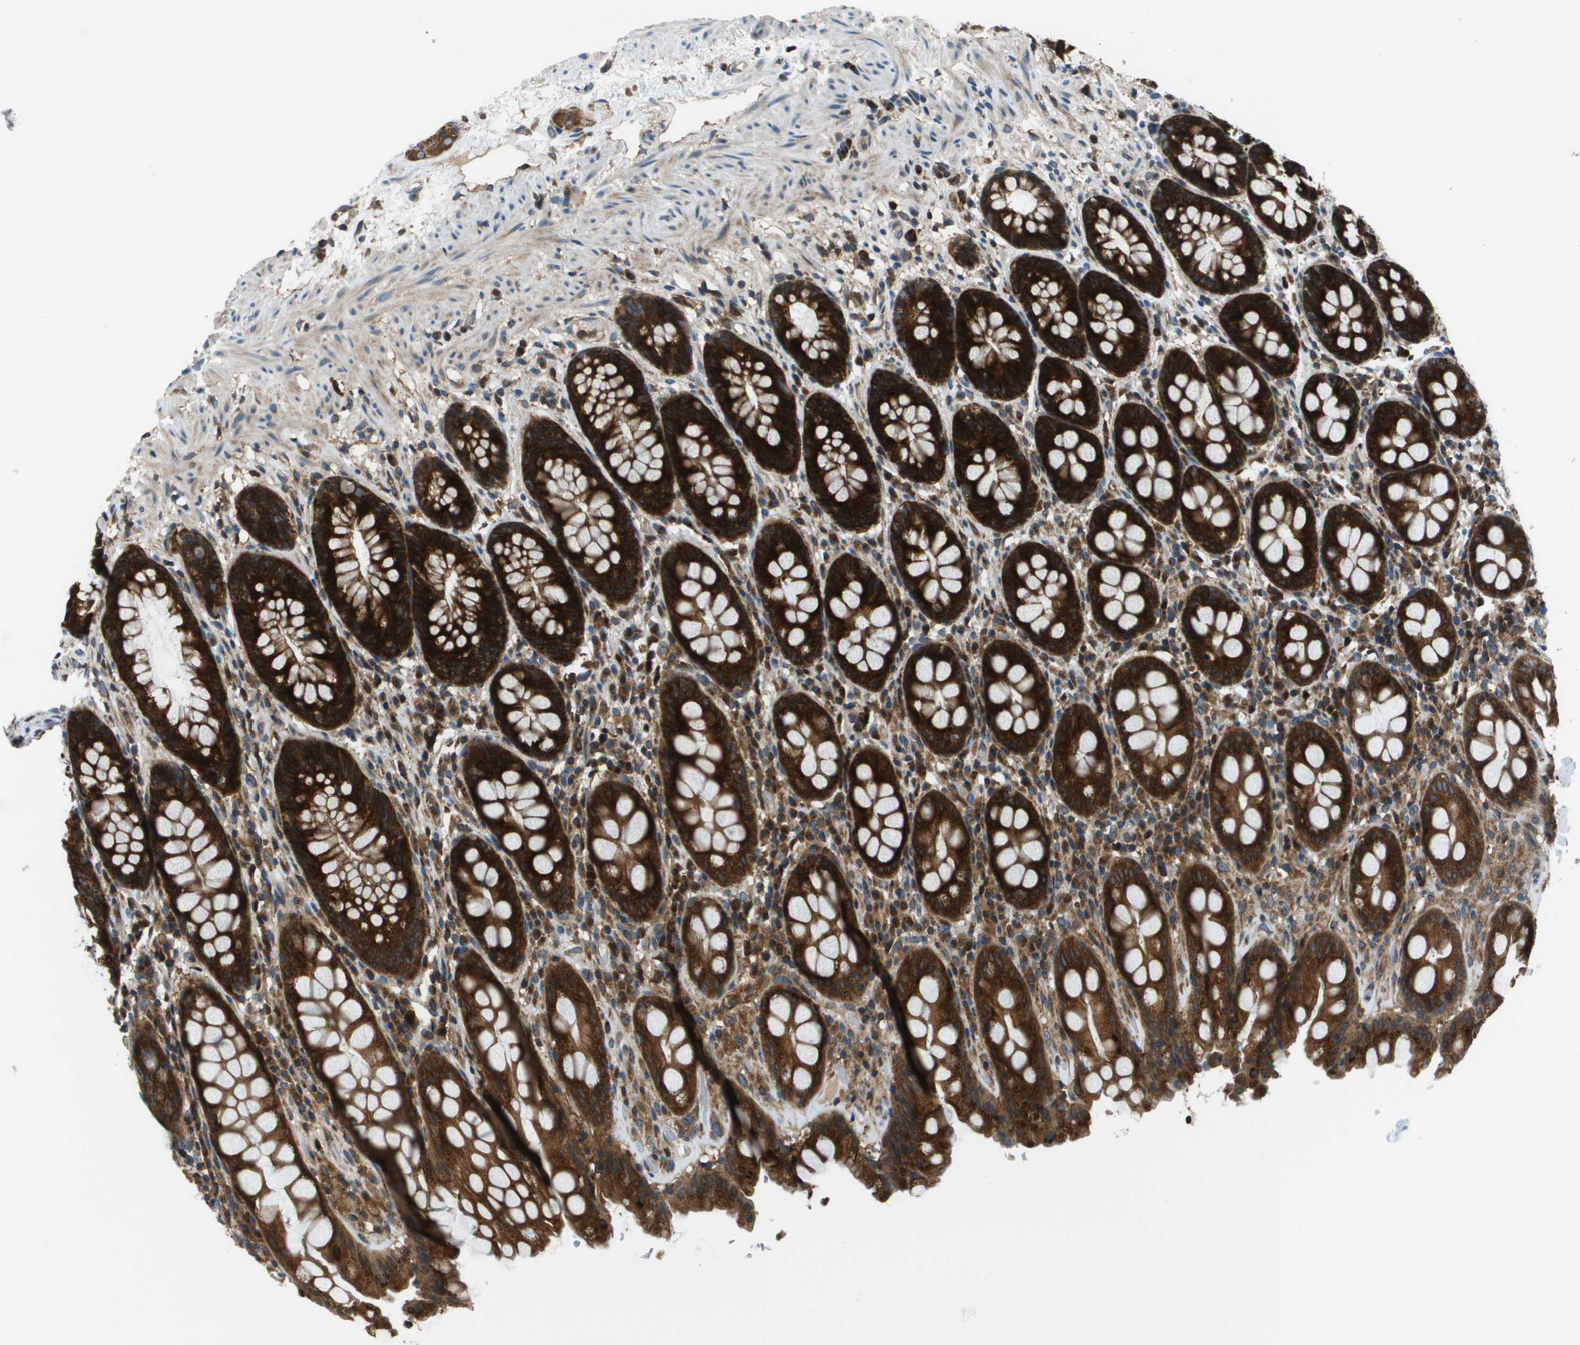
{"staining": {"intensity": "strong", "quantity": ">75%", "location": "cytoplasmic/membranous"}, "tissue": "rectum", "cell_type": "Glandular cells", "image_type": "normal", "snomed": [{"axis": "morphology", "description": "Normal tissue, NOS"}, {"axis": "topography", "description": "Rectum"}], "caption": "Glandular cells demonstrate high levels of strong cytoplasmic/membranous expression in approximately >75% of cells in normal human rectum.", "gene": "ARFGAP2", "patient": {"sex": "male", "age": 64}}